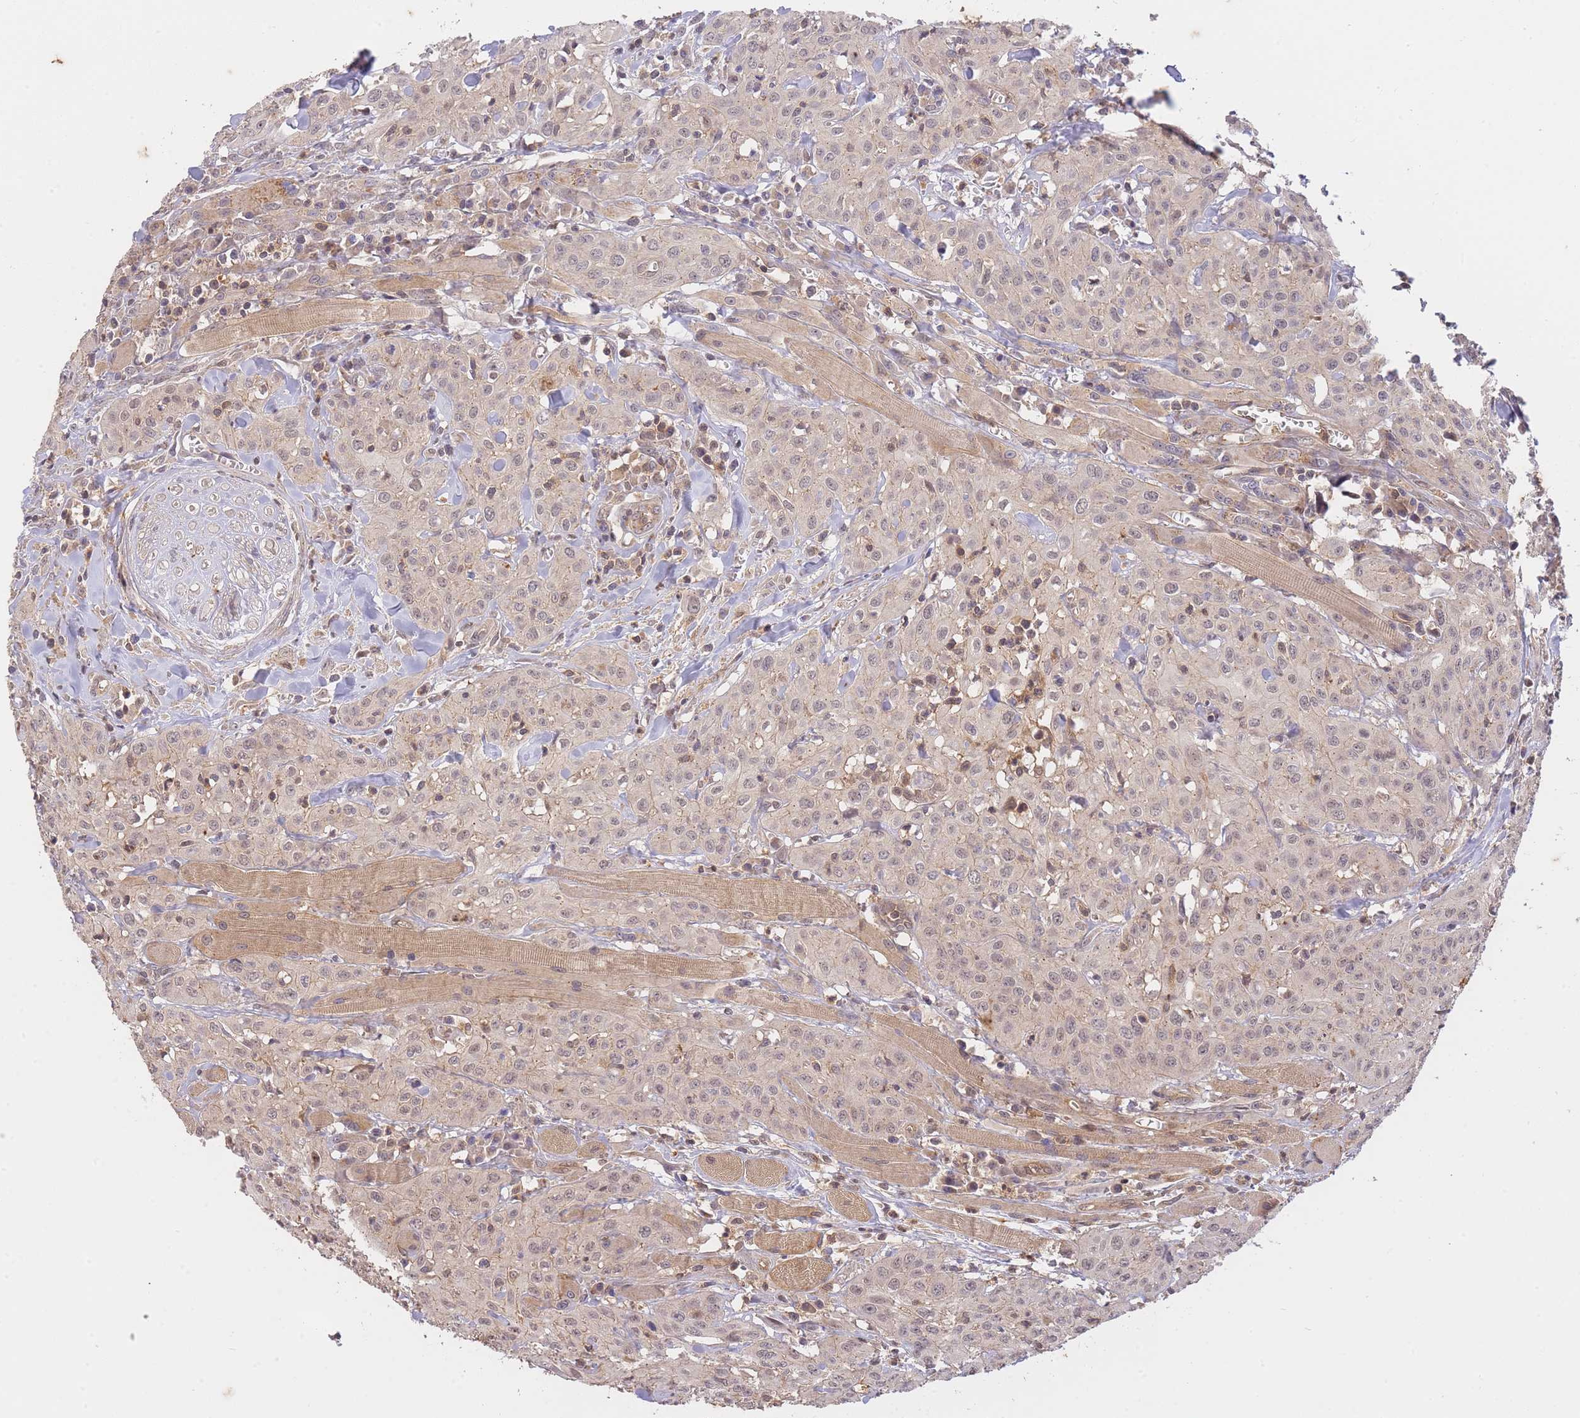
{"staining": {"intensity": "weak", "quantity": ">75%", "location": "nuclear"}, "tissue": "head and neck cancer", "cell_type": "Tumor cells", "image_type": "cancer", "snomed": [{"axis": "morphology", "description": "Squamous cell carcinoma, NOS"}, {"axis": "topography", "description": "Oral tissue"}, {"axis": "topography", "description": "Head-Neck"}], "caption": "Immunohistochemistry of head and neck cancer (squamous cell carcinoma) demonstrates low levels of weak nuclear expression in approximately >75% of tumor cells. (Brightfield microscopy of DAB IHC at high magnification).", "gene": "ST8SIA4", "patient": {"sex": "female", "age": 70}}